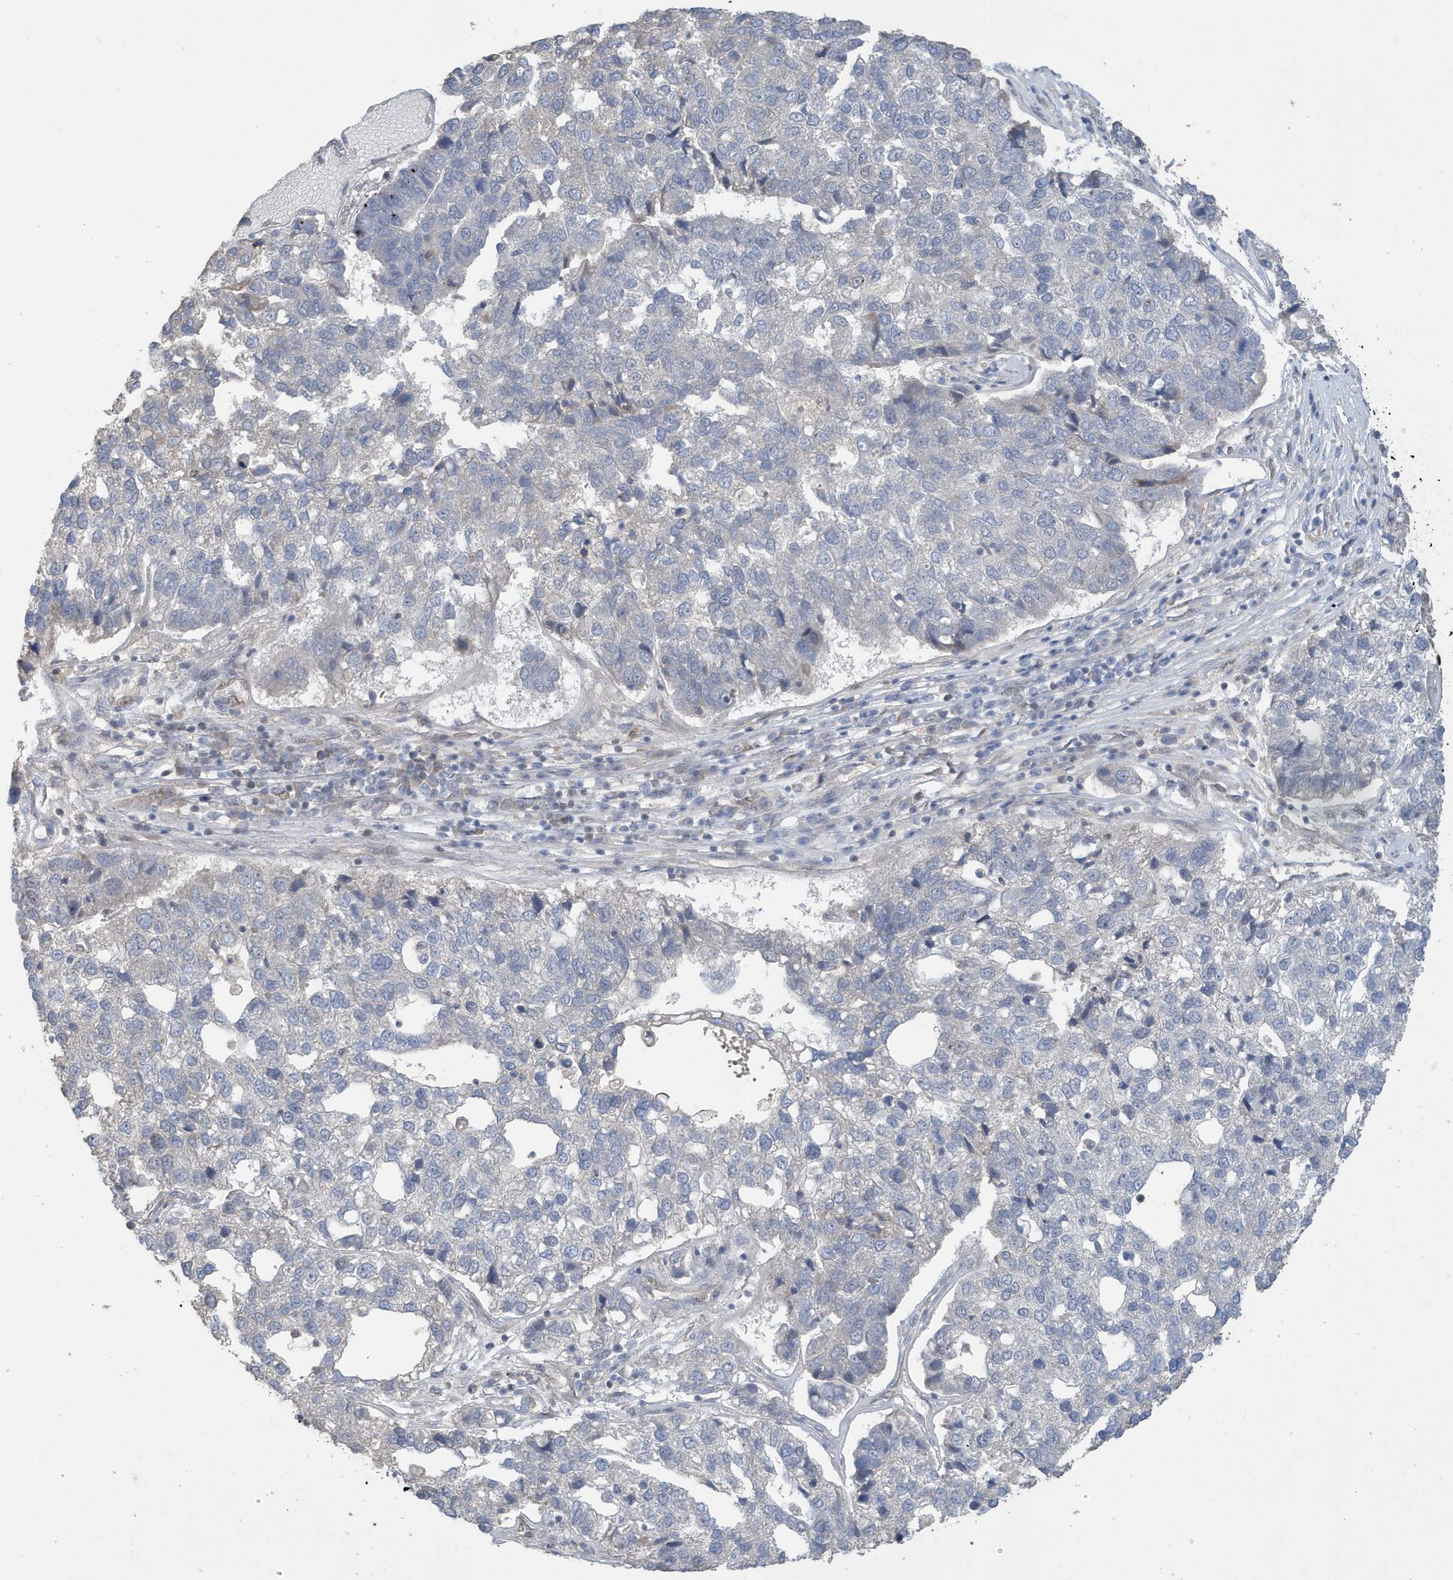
{"staining": {"intensity": "negative", "quantity": "none", "location": "none"}, "tissue": "pancreatic cancer", "cell_type": "Tumor cells", "image_type": "cancer", "snomed": [{"axis": "morphology", "description": "Adenocarcinoma, NOS"}, {"axis": "topography", "description": "Pancreas"}], "caption": "This is an IHC photomicrograph of adenocarcinoma (pancreatic). There is no expression in tumor cells.", "gene": "NCOA7", "patient": {"sex": "female", "age": 61}}